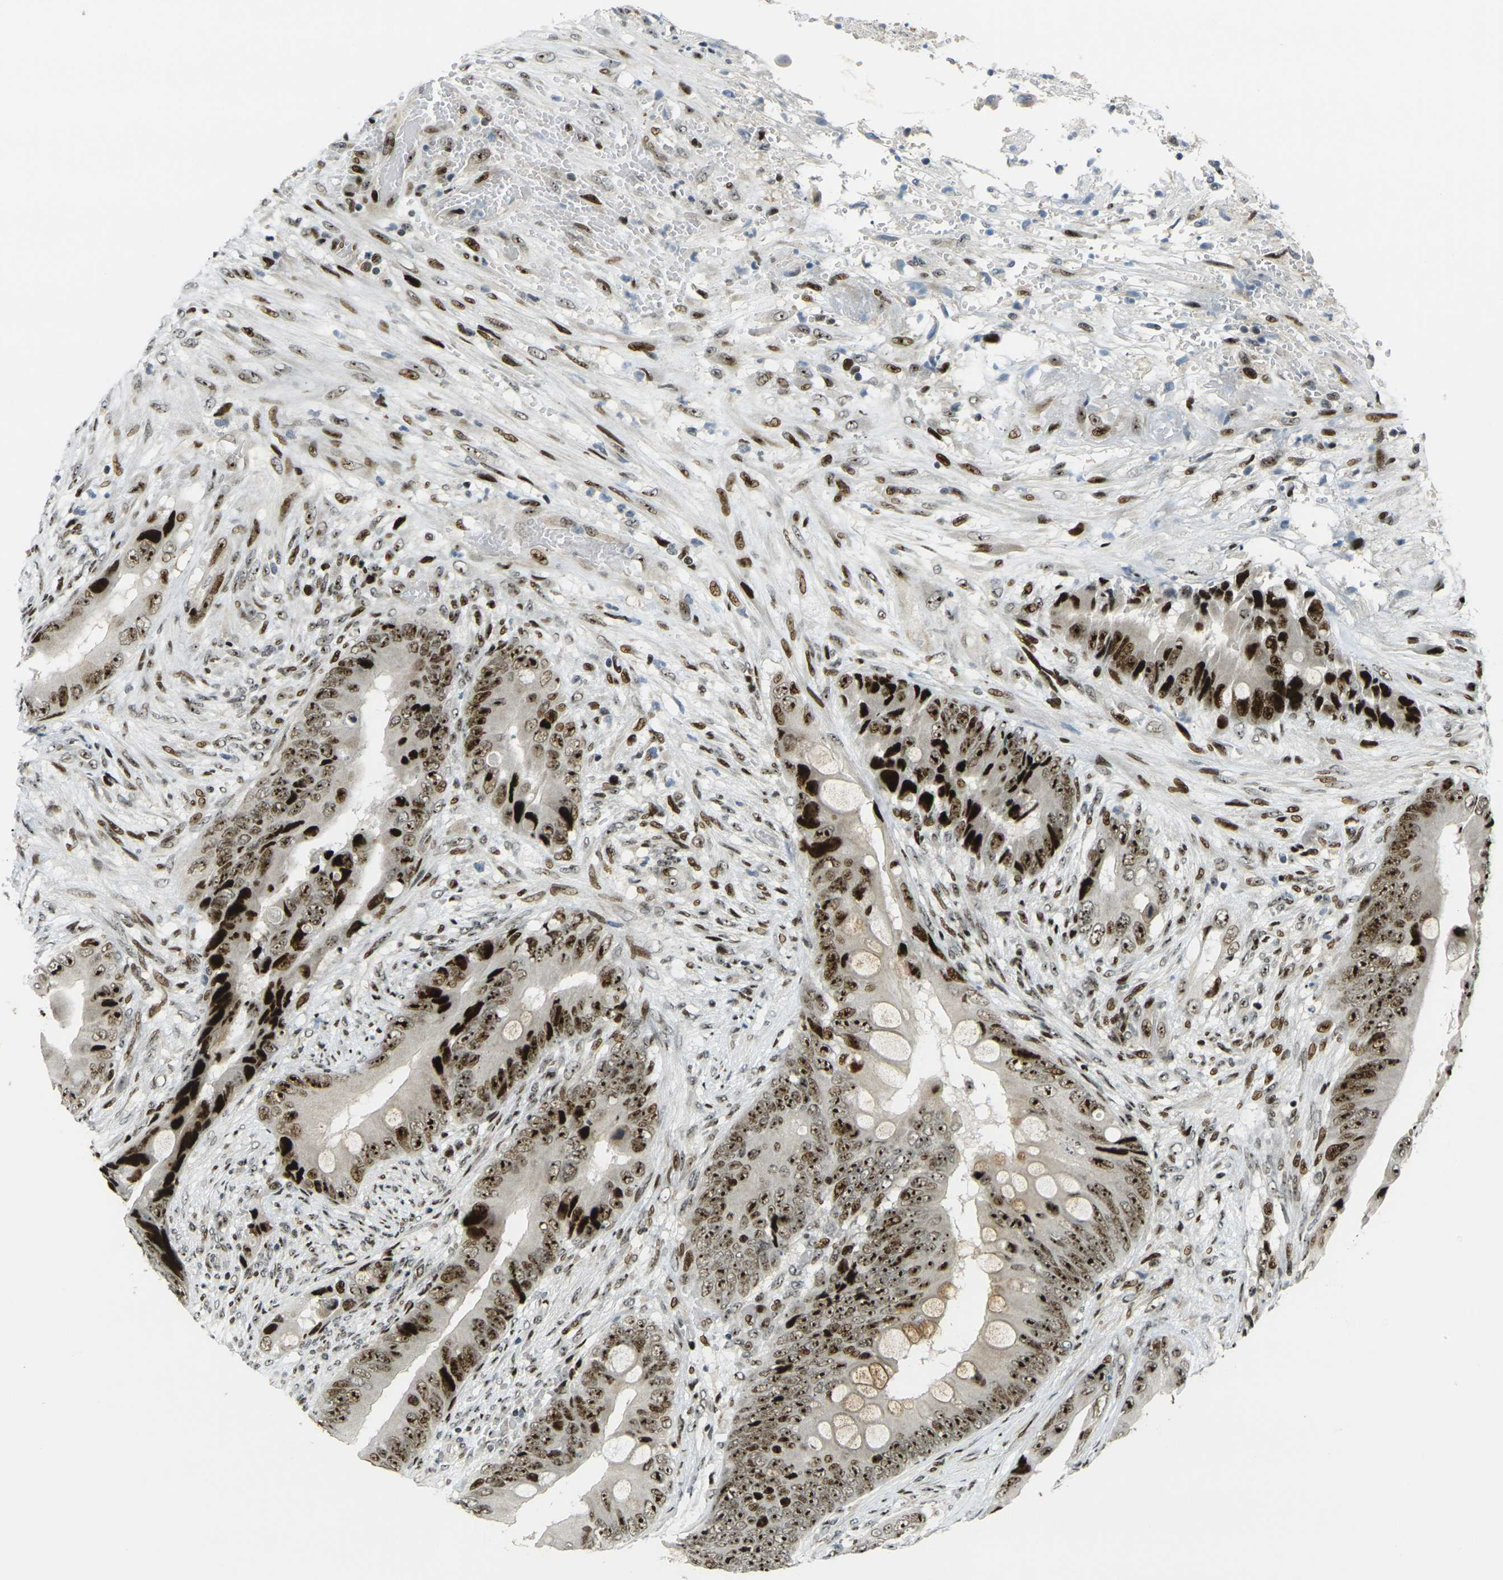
{"staining": {"intensity": "strong", "quantity": ">75%", "location": "nuclear"}, "tissue": "colorectal cancer", "cell_type": "Tumor cells", "image_type": "cancer", "snomed": [{"axis": "morphology", "description": "Adenocarcinoma, NOS"}, {"axis": "topography", "description": "Rectum"}], "caption": "This is a histology image of immunohistochemistry (IHC) staining of adenocarcinoma (colorectal), which shows strong positivity in the nuclear of tumor cells.", "gene": "UBE2C", "patient": {"sex": "female", "age": 77}}